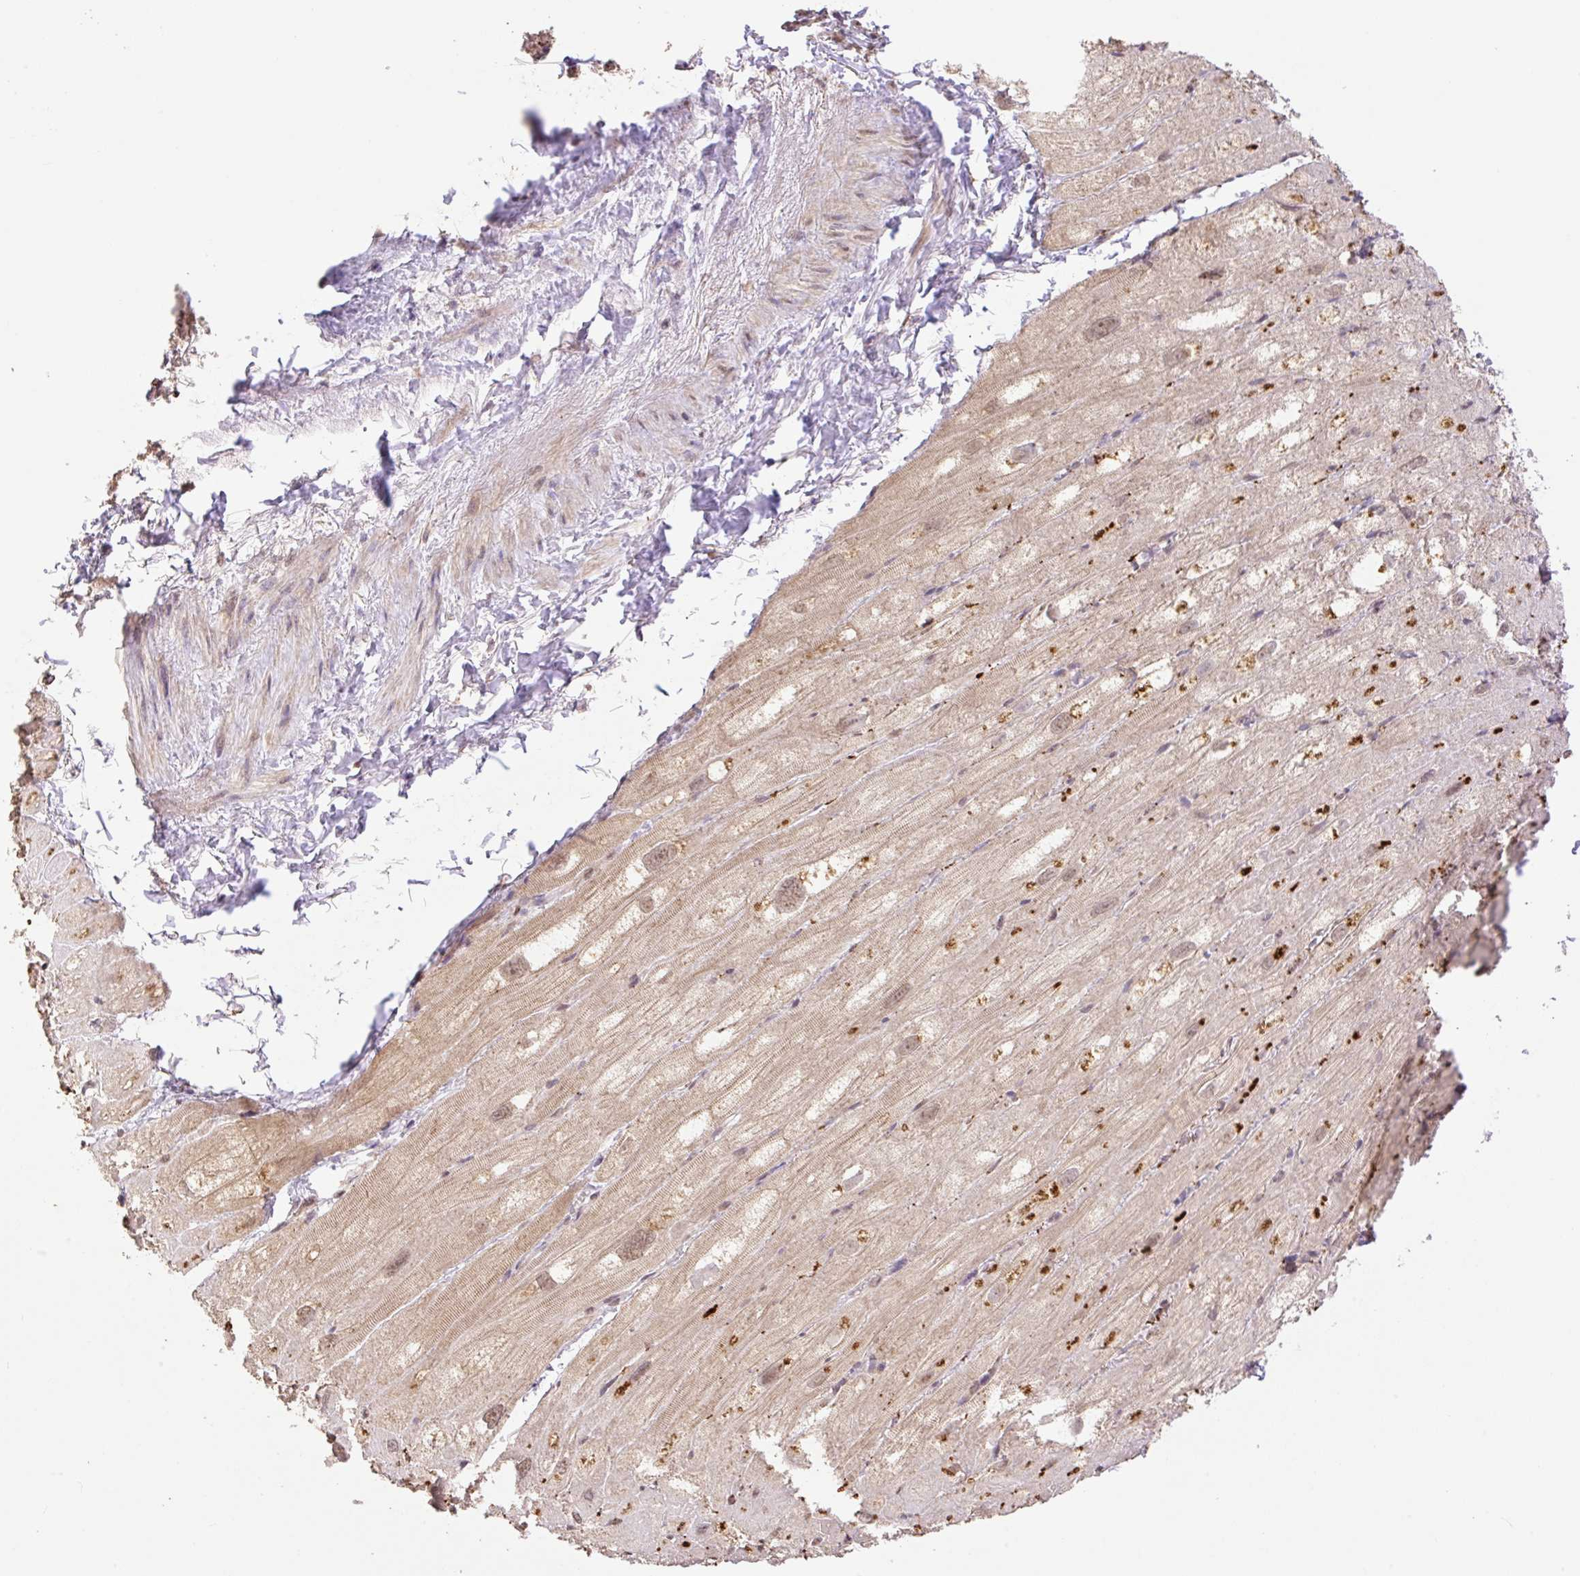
{"staining": {"intensity": "moderate", "quantity": "25%-75%", "location": "cytoplasmic/membranous,nuclear"}, "tissue": "heart muscle", "cell_type": "Cardiomyocytes", "image_type": "normal", "snomed": [{"axis": "morphology", "description": "Normal tissue, NOS"}, {"axis": "topography", "description": "Heart"}], "caption": "Approximately 25%-75% of cardiomyocytes in unremarkable human heart muscle demonstrate moderate cytoplasmic/membranous,nuclear protein staining as visualized by brown immunohistochemical staining.", "gene": "VPS25", "patient": {"sex": "male", "age": 62}}